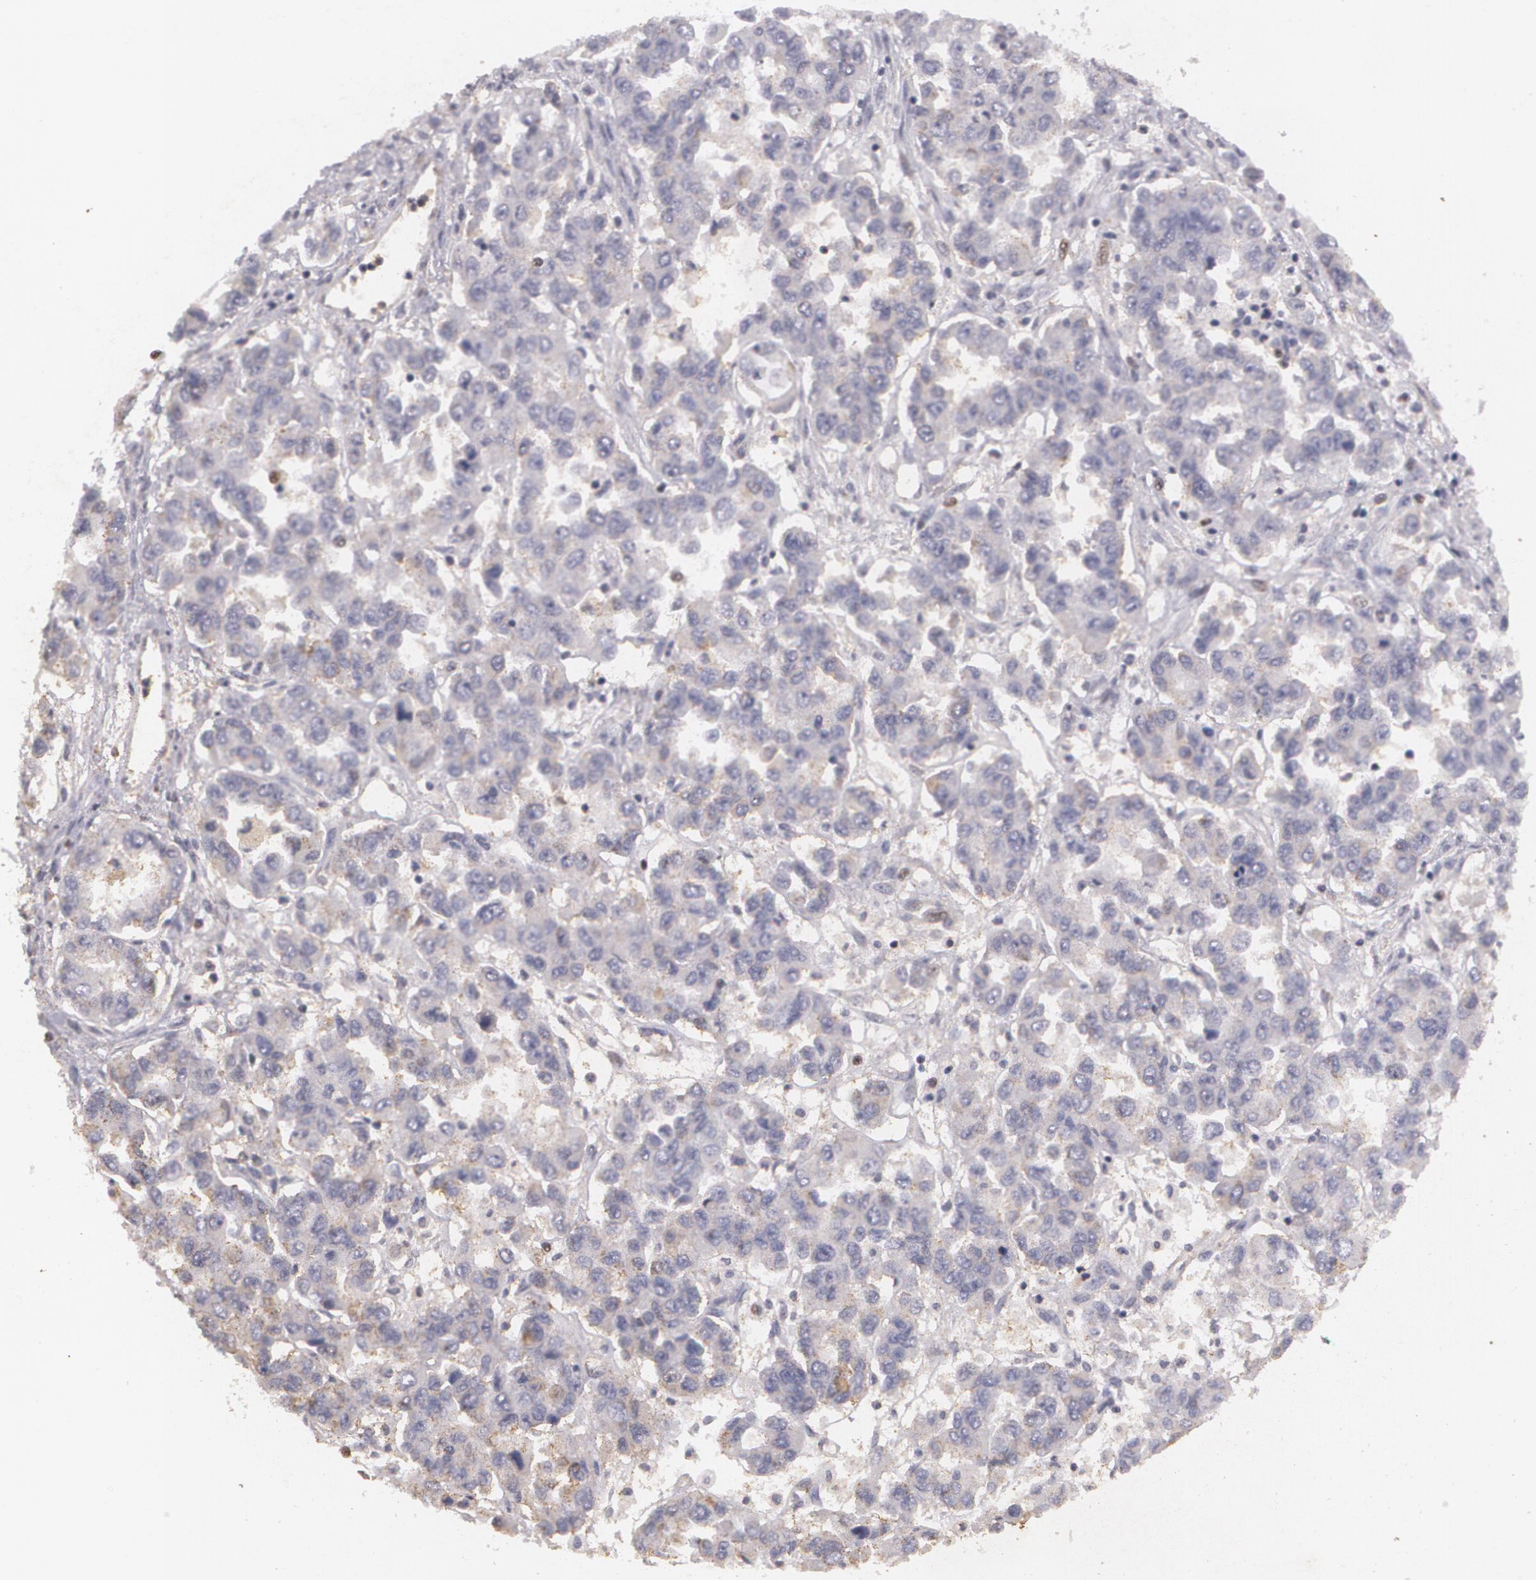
{"staining": {"intensity": "weak", "quantity": "25%-75%", "location": "cytoplasmic/membranous"}, "tissue": "ovarian cancer", "cell_type": "Tumor cells", "image_type": "cancer", "snomed": [{"axis": "morphology", "description": "Cystadenocarcinoma, serous, NOS"}, {"axis": "topography", "description": "Ovary"}], "caption": "A photomicrograph of ovarian serous cystadenocarcinoma stained for a protein exhibits weak cytoplasmic/membranous brown staining in tumor cells.", "gene": "KCNA4", "patient": {"sex": "female", "age": 84}}